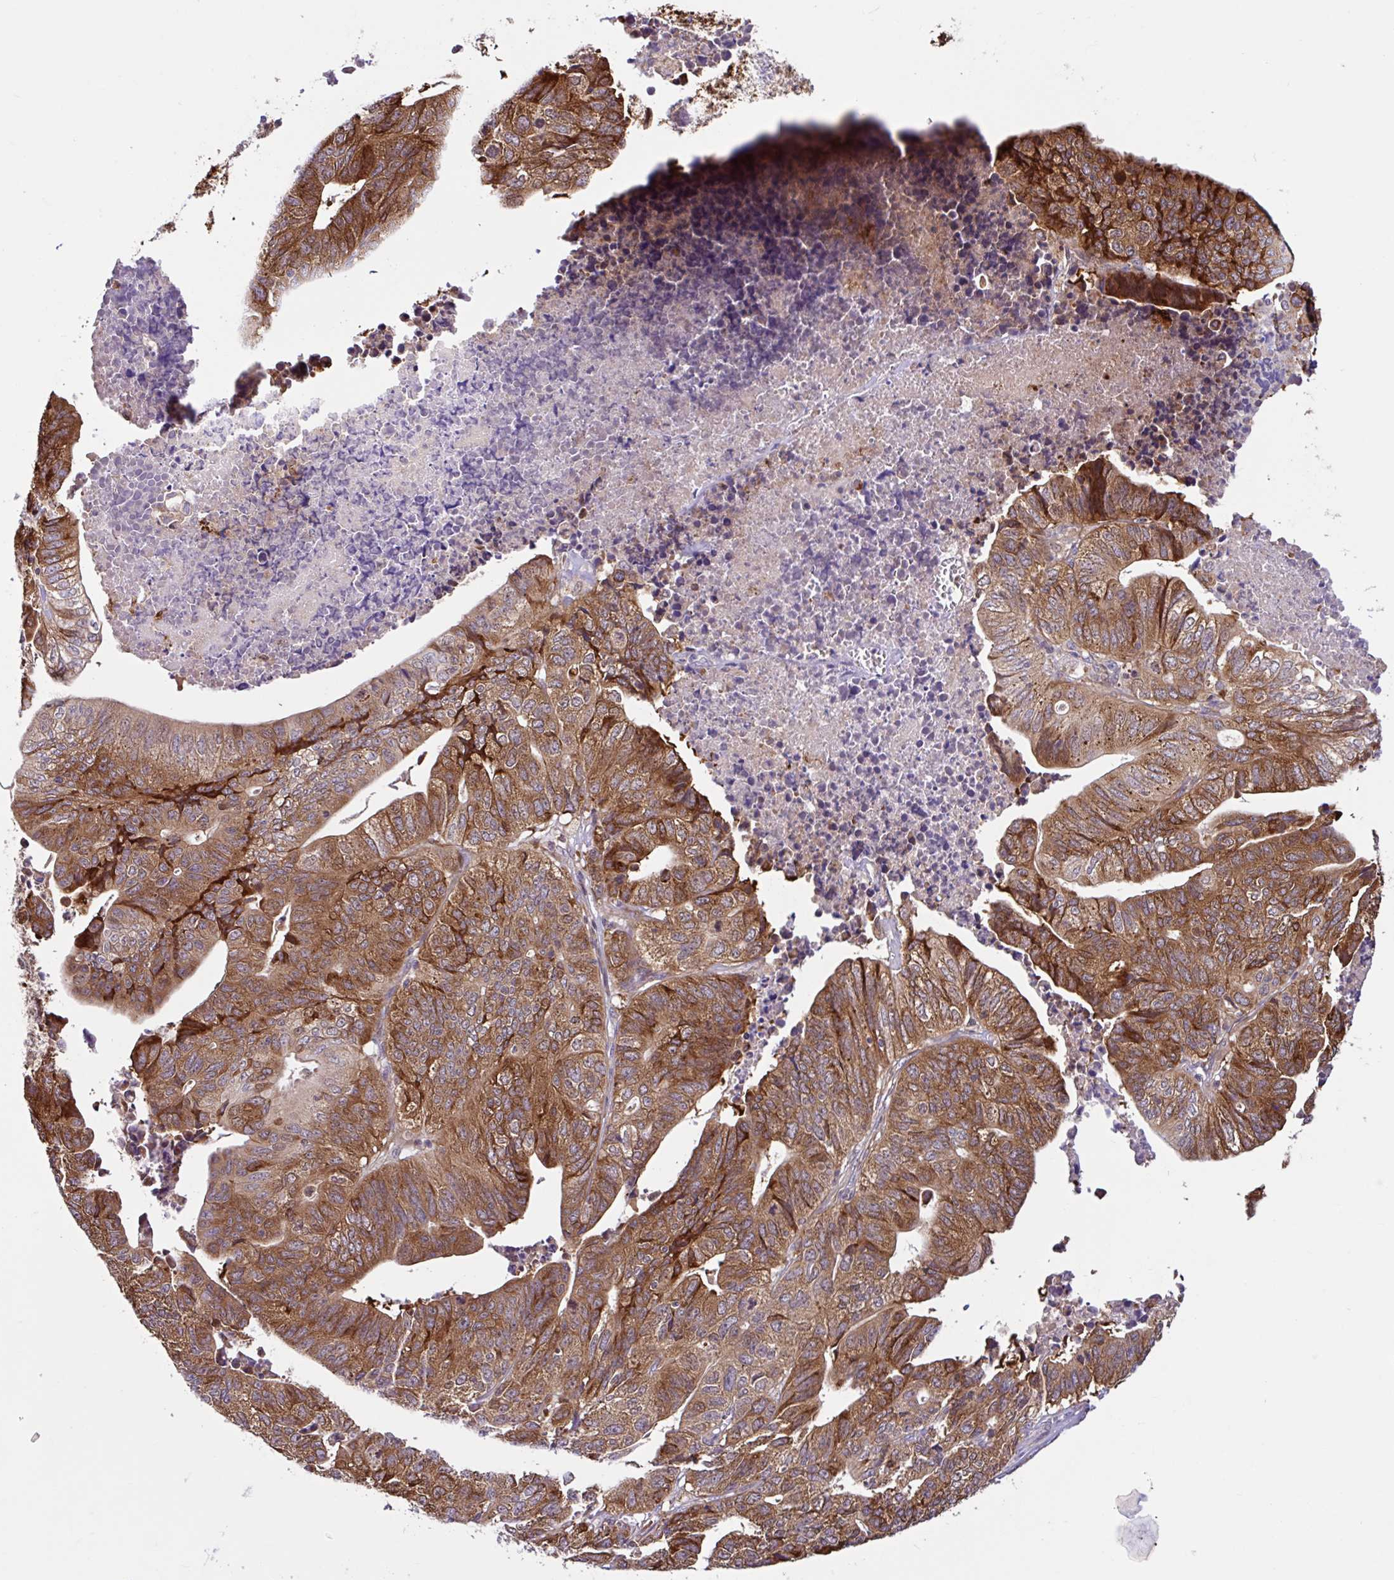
{"staining": {"intensity": "moderate", "quantity": "25%-75%", "location": "cytoplasmic/membranous"}, "tissue": "stomach cancer", "cell_type": "Tumor cells", "image_type": "cancer", "snomed": [{"axis": "morphology", "description": "Adenocarcinoma, NOS"}, {"axis": "topography", "description": "Stomach, upper"}], "caption": "A brown stain labels moderate cytoplasmic/membranous positivity of a protein in adenocarcinoma (stomach) tumor cells.", "gene": "NTPCR", "patient": {"sex": "female", "age": 67}}